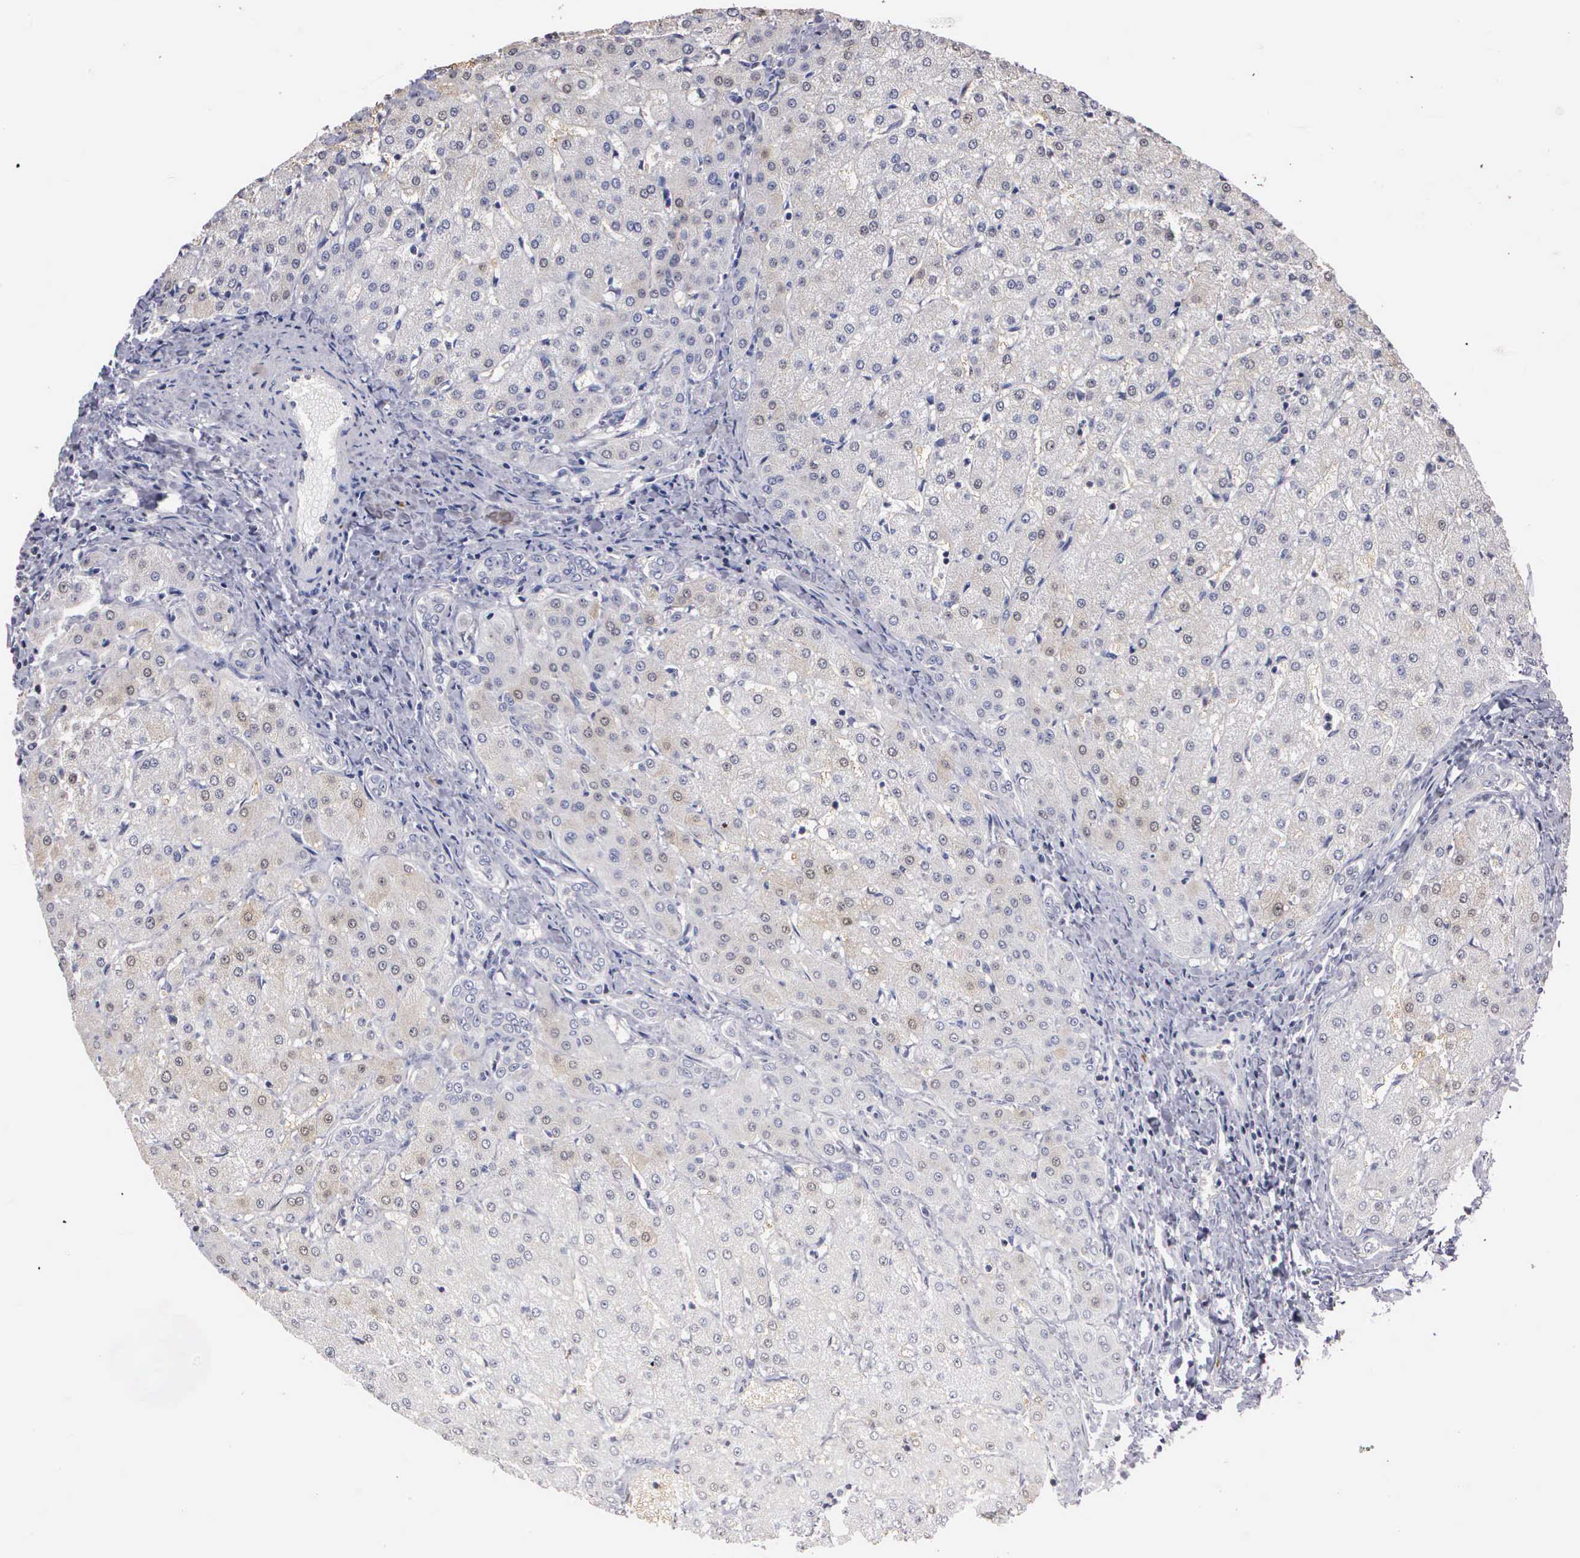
{"staining": {"intensity": "negative", "quantity": "none", "location": "none"}, "tissue": "liver", "cell_type": "Cholangiocytes", "image_type": "normal", "snomed": [{"axis": "morphology", "description": "Normal tissue, NOS"}, {"axis": "topography", "description": "Liver"}], "caption": "The immunohistochemistry micrograph has no significant expression in cholangiocytes of liver. (IHC, brightfield microscopy, high magnification).", "gene": "ENO3", "patient": {"sex": "female", "age": 27}}